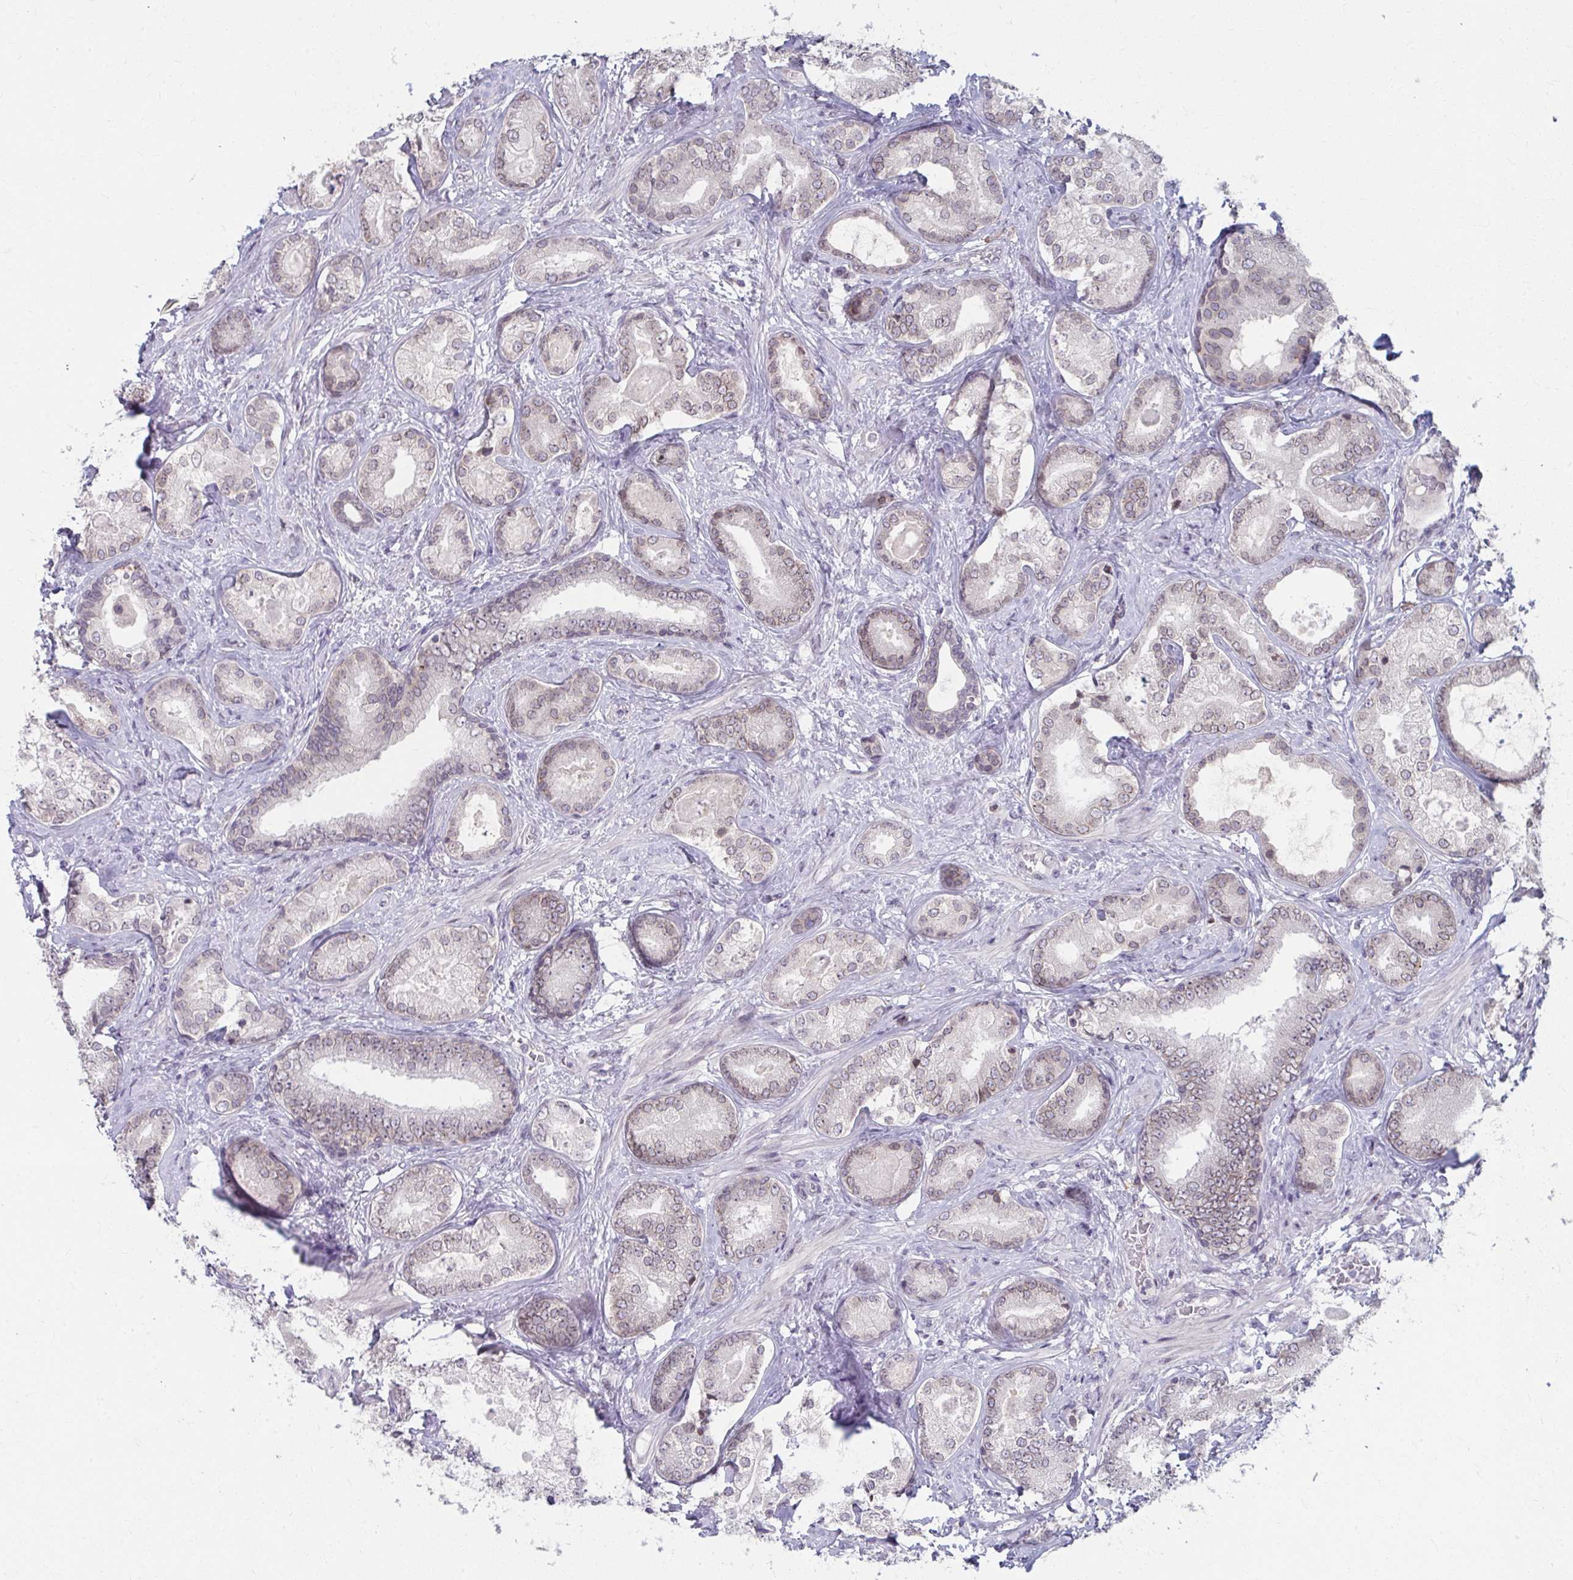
{"staining": {"intensity": "moderate", "quantity": "25%-75%", "location": "cytoplasmic/membranous,nuclear"}, "tissue": "prostate cancer", "cell_type": "Tumor cells", "image_type": "cancer", "snomed": [{"axis": "morphology", "description": "Adenocarcinoma, High grade"}, {"axis": "topography", "description": "Prostate"}], "caption": "The photomicrograph displays immunohistochemical staining of prostate cancer. There is moderate cytoplasmic/membranous and nuclear expression is identified in about 25%-75% of tumor cells.", "gene": "NUP133", "patient": {"sex": "male", "age": 62}}